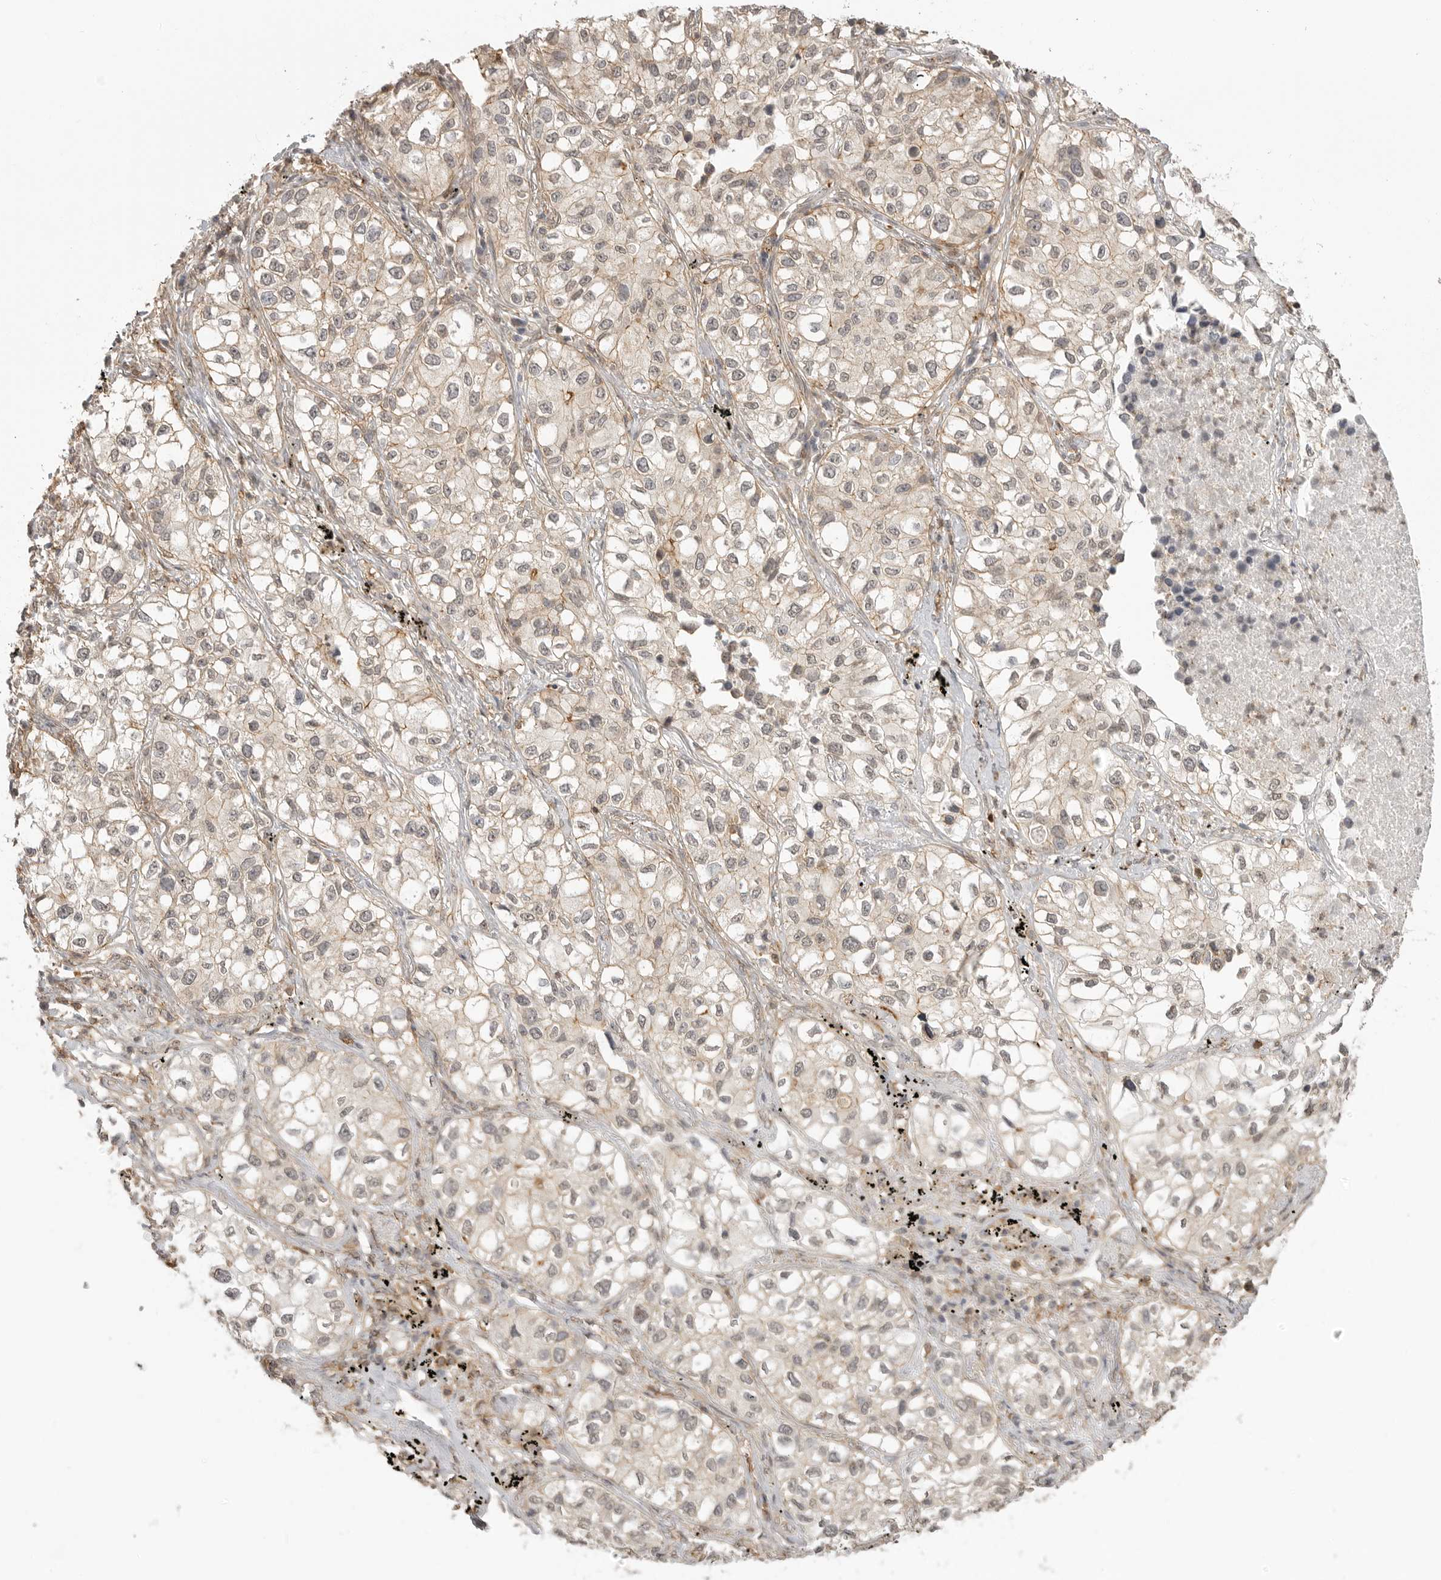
{"staining": {"intensity": "weak", "quantity": "25%-75%", "location": "cytoplasmic/membranous,nuclear"}, "tissue": "lung cancer", "cell_type": "Tumor cells", "image_type": "cancer", "snomed": [{"axis": "morphology", "description": "Adenocarcinoma, NOS"}, {"axis": "topography", "description": "Lung"}], "caption": "Weak cytoplasmic/membranous and nuclear staining is seen in approximately 25%-75% of tumor cells in adenocarcinoma (lung).", "gene": "GPC2", "patient": {"sex": "male", "age": 63}}